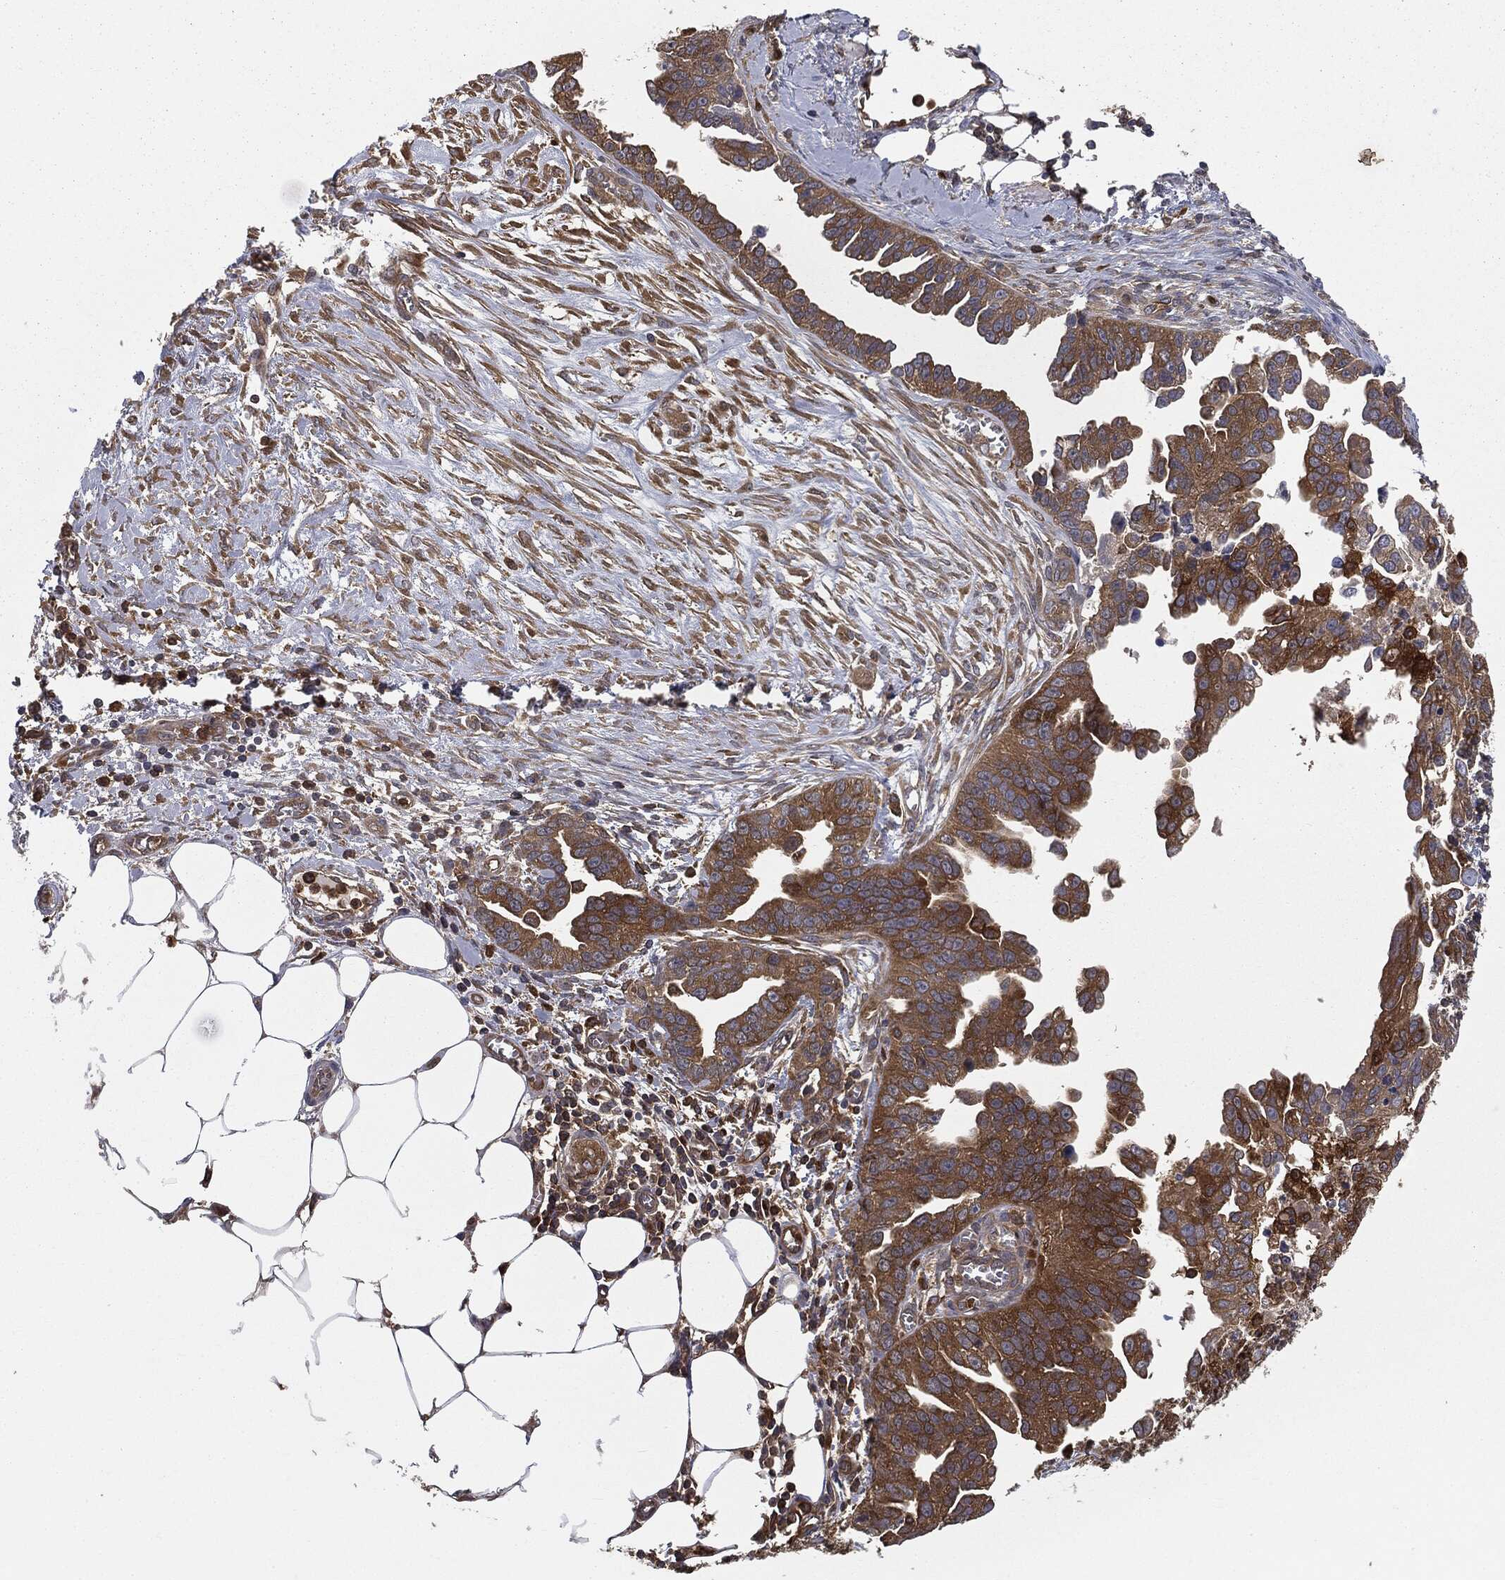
{"staining": {"intensity": "moderate", "quantity": ">75%", "location": "cytoplasmic/membranous"}, "tissue": "ovarian cancer", "cell_type": "Tumor cells", "image_type": "cancer", "snomed": [{"axis": "morphology", "description": "Cystadenocarcinoma, serous, NOS"}, {"axis": "topography", "description": "Ovary"}], "caption": "This micrograph displays serous cystadenocarcinoma (ovarian) stained with immunohistochemistry to label a protein in brown. The cytoplasmic/membranous of tumor cells show moderate positivity for the protein. Nuclei are counter-stained blue.", "gene": "GNB5", "patient": {"sex": "female", "age": 75}}